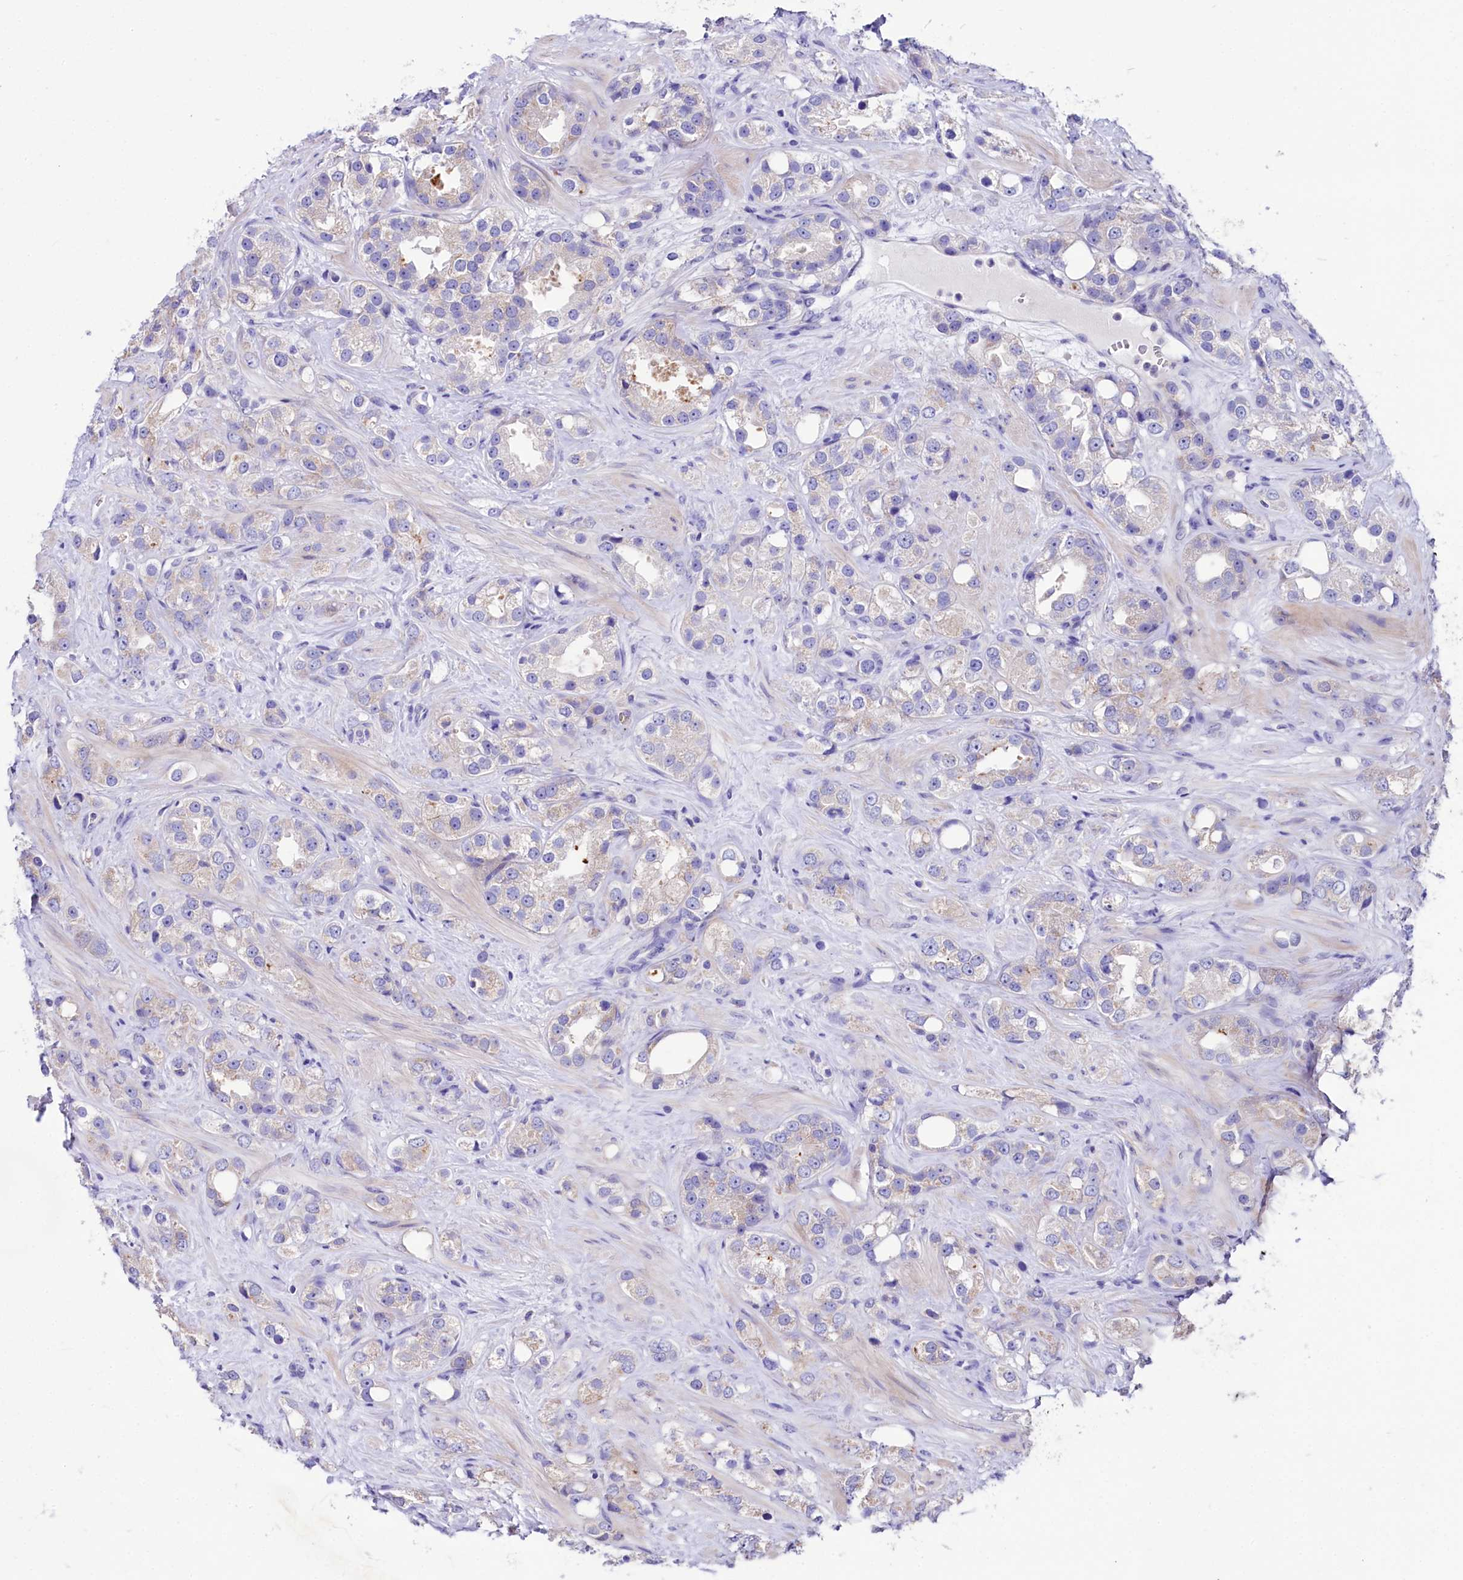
{"staining": {"intensity": "weak", "quantity": "<25%", "location": "cytoplasmic/membranous"}, "tissue": "prostate cancer", "cell_type": "Tumor cells", "image_type": "cancer", "snomed": [{"axis": "morphology", "description": "Adenocarcinoma, NOS"}, {"axis": "topography", "description": "Prostate"}], "caption": "DAB immunohistochemical staining of human prostate adenocarcinoma displays no significant expression in tumor cells. (DAB immunohistochemistry (IHC) with hematoxylin counter stain).", "gene": "ABHD5", "patient": {"sex": "male", "age": 79}}